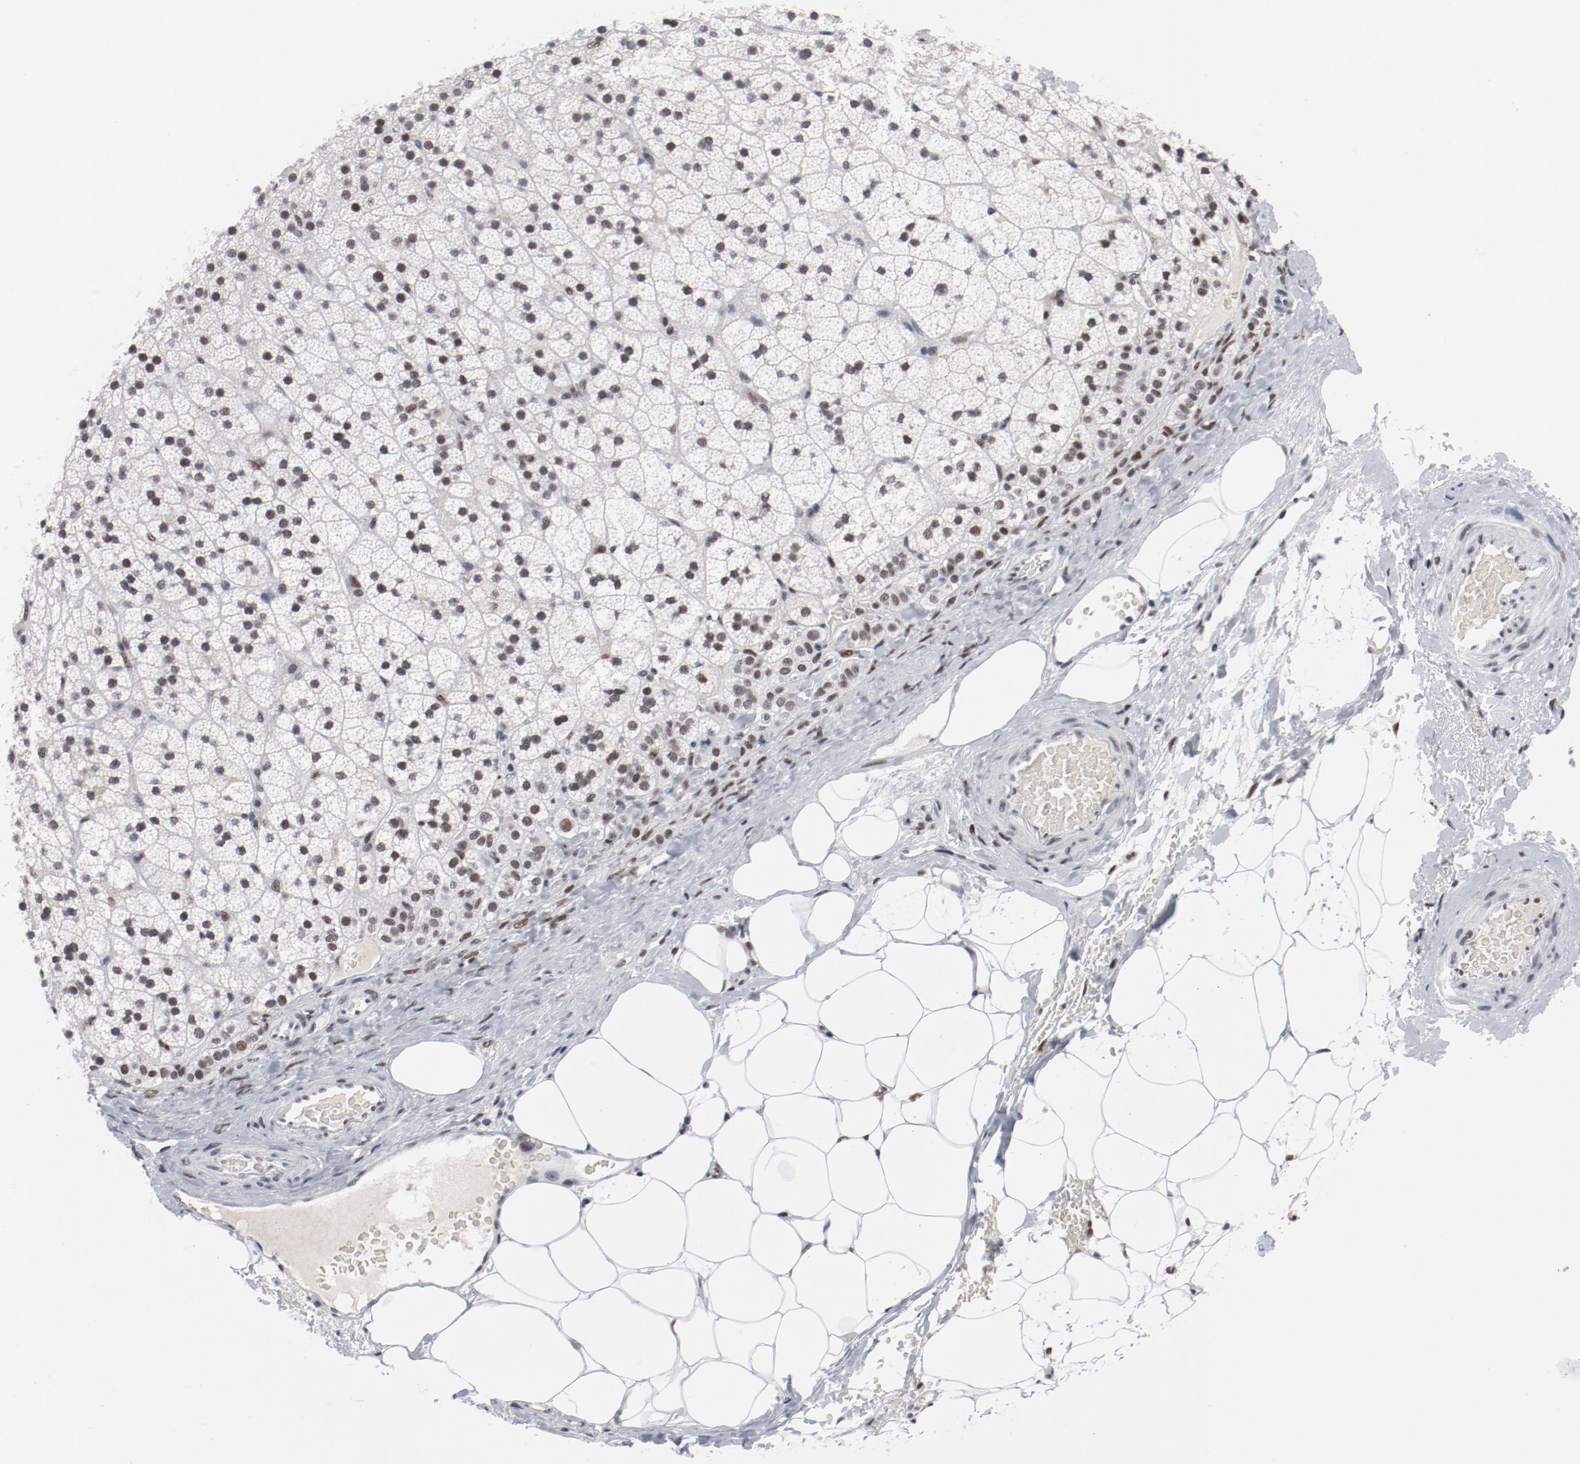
{"staining": {"intensity": "moderate", "quantity": ">75%", "location": "cytoplasmic/membranous,nuclear"}, "tissue": "adrenal gland", "cell_type": "Glandular cells", "image_type": "normal", "snomed": [{"axis": "morphology", "description": "Normal tissue, NOS"}, {"axis": "topography", "description": "Adrenal gland"}], "caption": "This is a photomicrograph of immunohistochemistry (IHC) staining of unremarkable adrenal gland, which shows moderate positivity in the cytoplasmic/membranous,nuclear of glandular cells.", "gene": "ARNT", "patient": {"sex": "male", "age": 35}}